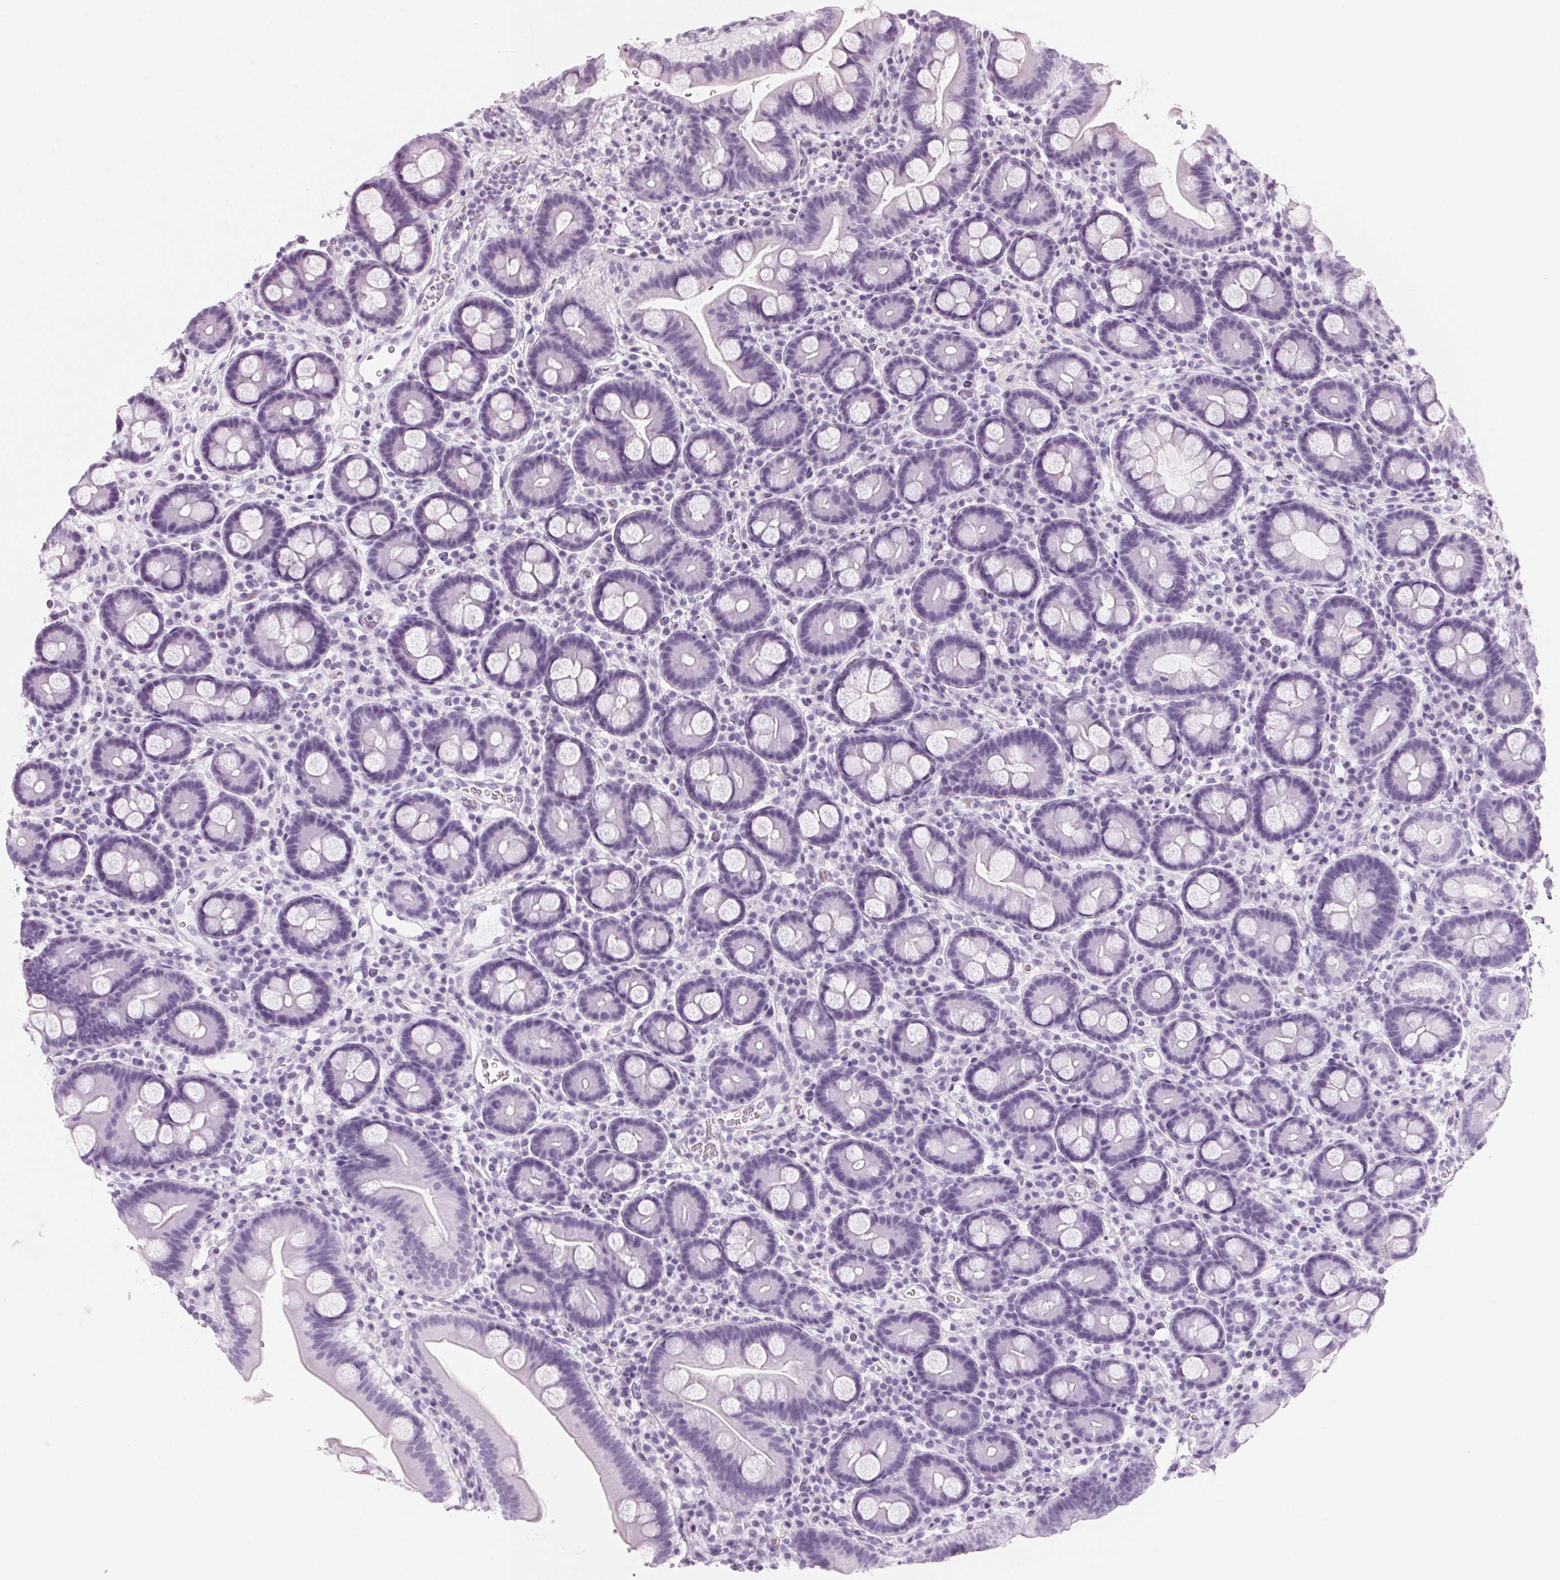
{"staining": {"intensity": "weak", "quantity": "25%-75%", "location": "nuclear"}, "tissue": "duodenum", "cell_type": "Glandular cells", "image_type": "normal", "snomed": [{"axis": "morphology", "description": "Normal tissue, NOS"}, {"axis": "topography", "description": "Pancreas"}, {"axis": "topography", "description": "Duodenum"}], "caption": "Immunohistochemical staining of unremarkable duodenum reveals 25%-75% levels of weak nuclear protein expression in approximately 25%-75% of glandular cells. (DAB (3,3'-diaminobenzidine) IHC, brown staining for protein, blue staining for nuclei).", "gene": "DNTTIP2", "patient": {"sex": "male", "age": 59}}